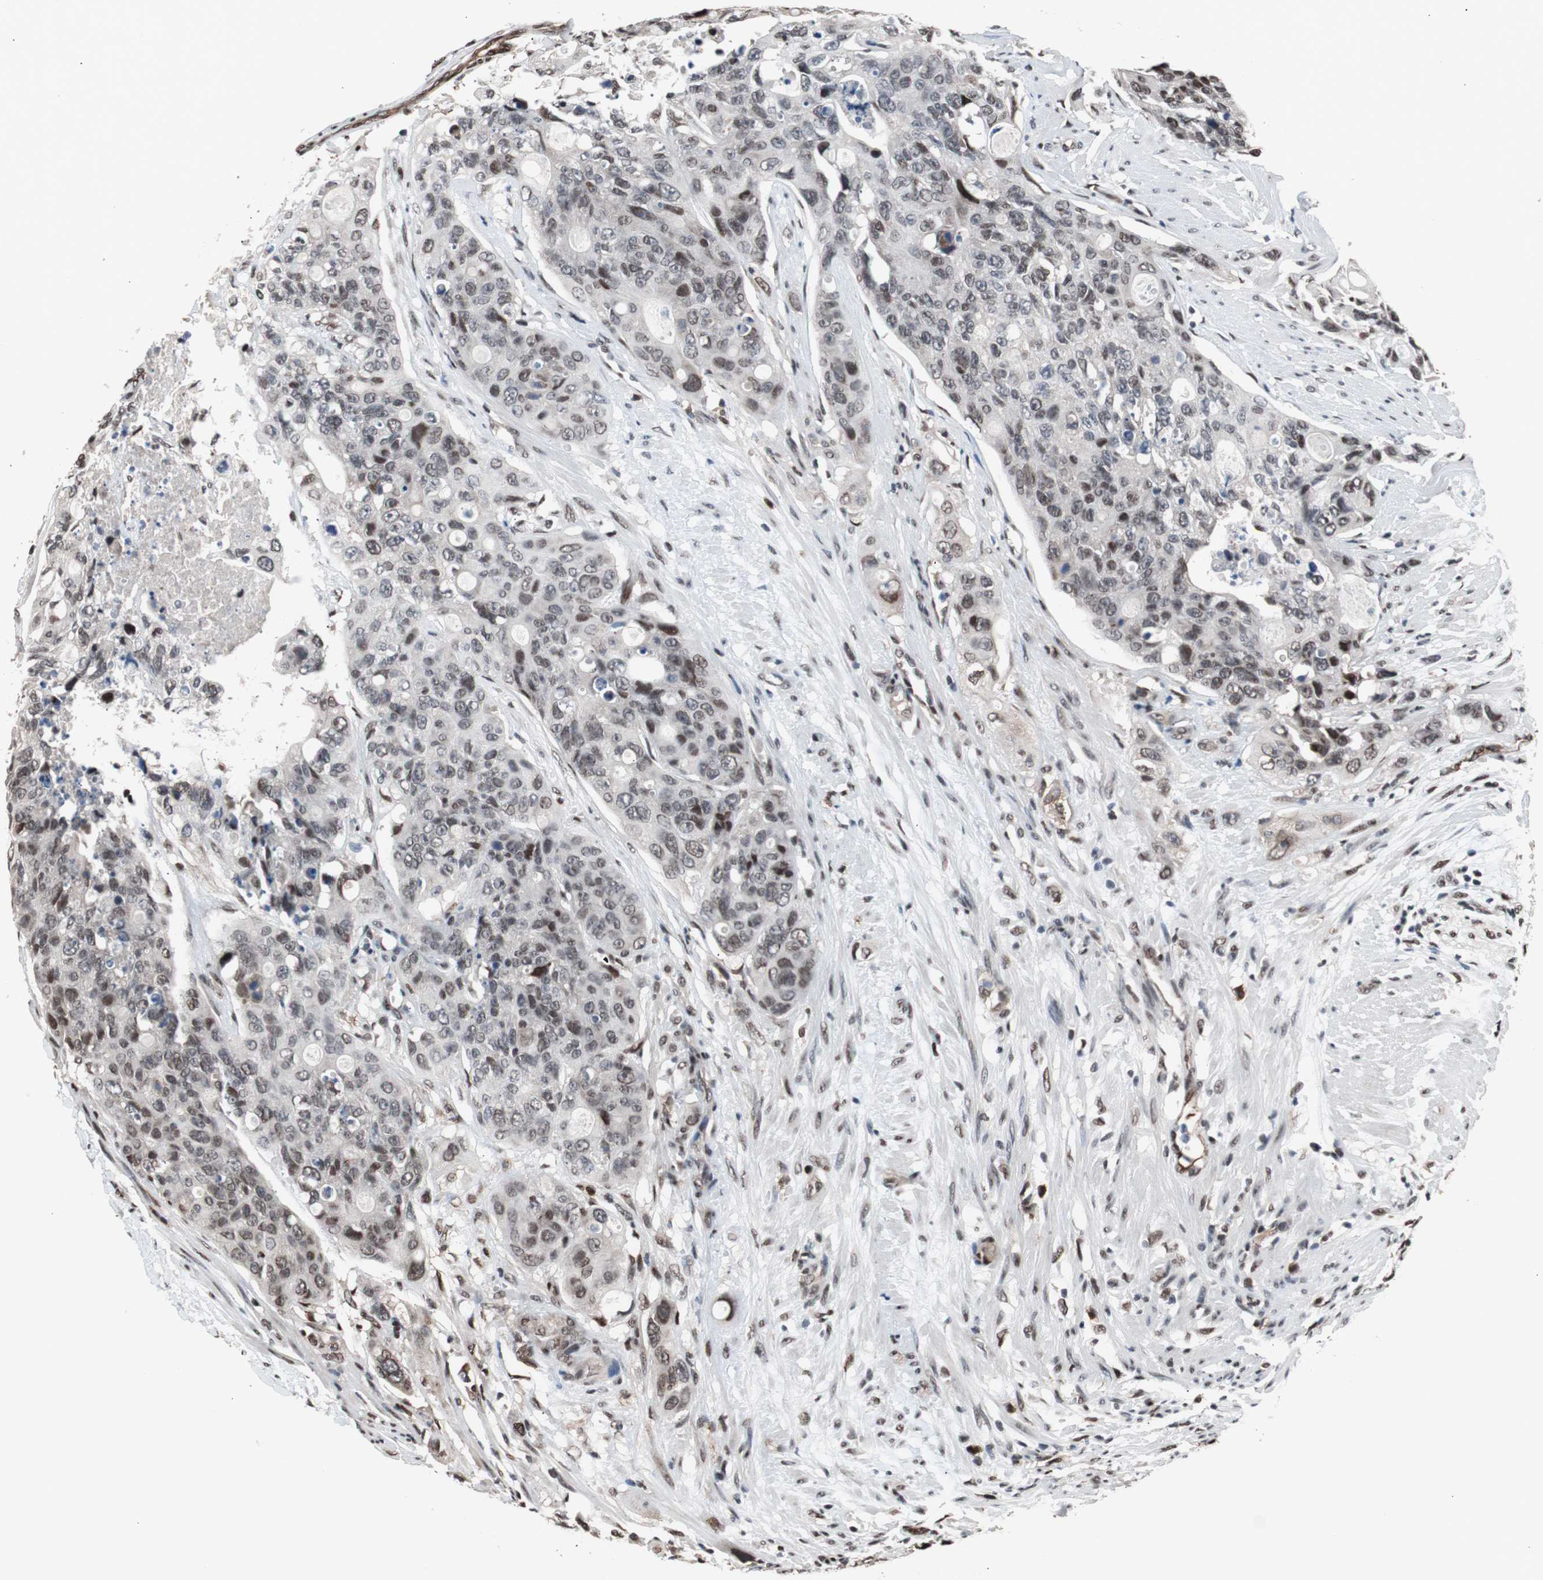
{"staining": {"intensity": "moderate", "quantity": "25%-75%", "location": "nuclear"}, "tissue": "colorectal cancer", "cell_type": "Tumor cells", "image_type": "cancer", "snomed": [{"axis": "morphology", "description": "Adenocarcinoma, NOS"}, {"axis": "topography", "description": "Colon"}], "caption": "IHC histopathology image of neoplastic tissue: adenocarcinoma (colorectal) stained using IHC shows medium levels of moderate protein expression localized specifically in the nuclear of tumor cells, appearing as a nuclear brown color.", "gene": "POGZ", "patient": {"sex": "female", "age": 57}}